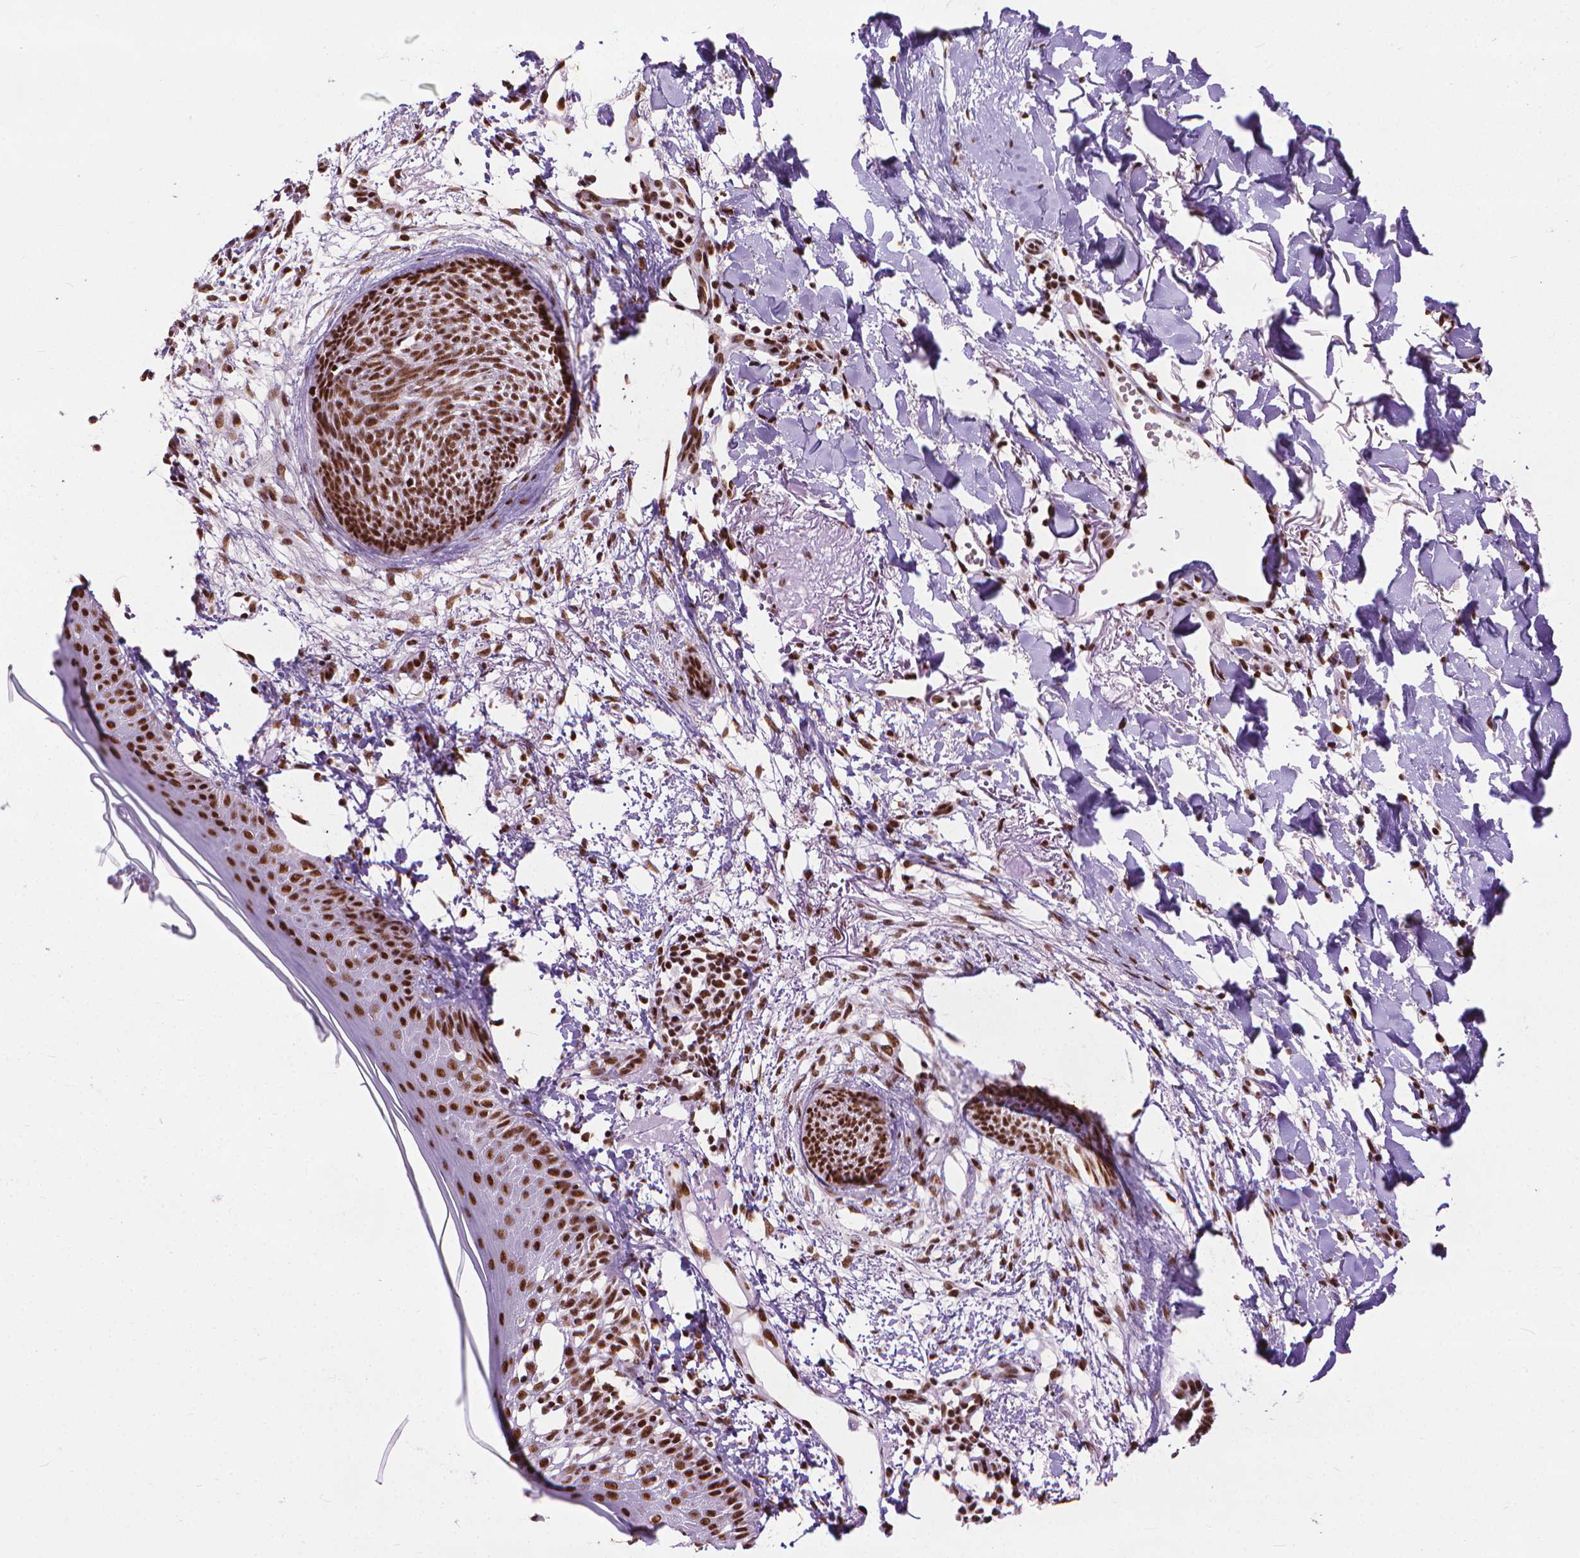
{"staining": {"intensity": "moderate", "quantity": ">75%", "location": "nuclear"}, "tissue": "skin cancer", "cell_type": "Tumor cells", "image_type": "cancer", "snomed": [{"axis": "morphology", "description": "Normal tissue, NOS"}, {"axis": "morphology", "description": "Basal cell carcinoma"}, {"axis": "topography", "description": "Skin"}], "caption": "Human skin cancer (basal cell carcinoma) stained with a protein marker demonstrates moderate staining in tumor cells.", "gene": "AKAP8", "patient": {"sex": "male", "age": 84}}